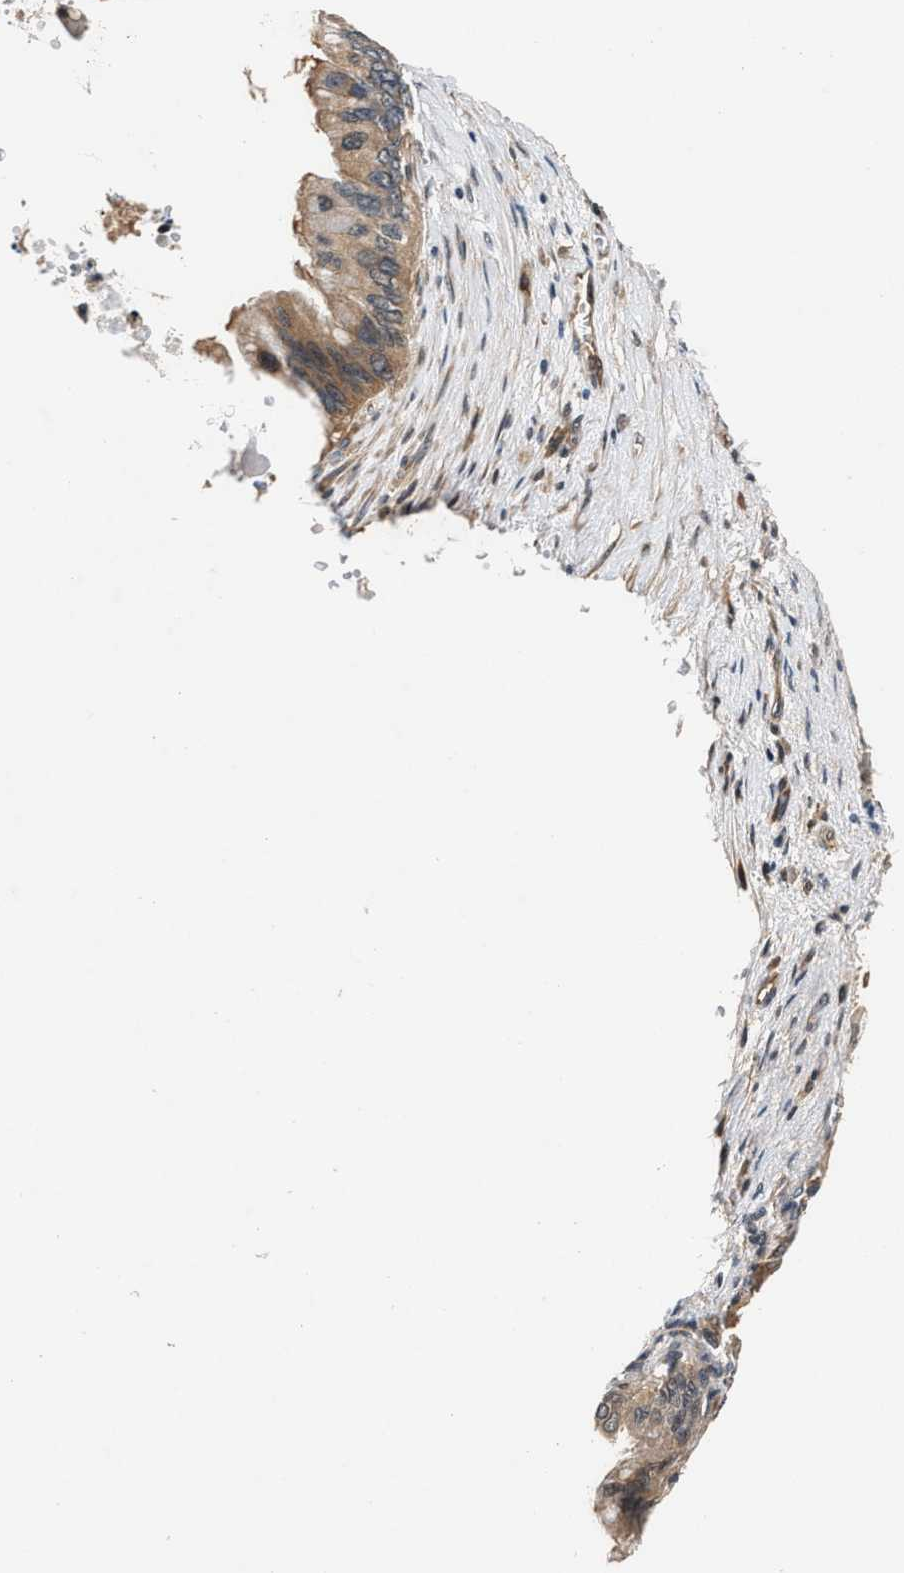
{"staining": {"intensity": "weak", "quantity": ">75%", "location": "cytoplasmic/membranous"}, "tissue": "pancreatic cancer", "cell_type": "Tumor cells", "image_type": "cancer", "snomed": [{"axis": "morphology", "description": "Adenocarcinoma, NOS"}, {"axis": "topography", "description": "Pancreas"}], "caption": "Pancreatic adenocarcinoma was stained to show a protein in brown. There is low levels of weak cytoplasmic/membranous positivity in about >75% of tumor cells.", "gene": "TUT7", "patient": {"sex": "female", "age": 73}}